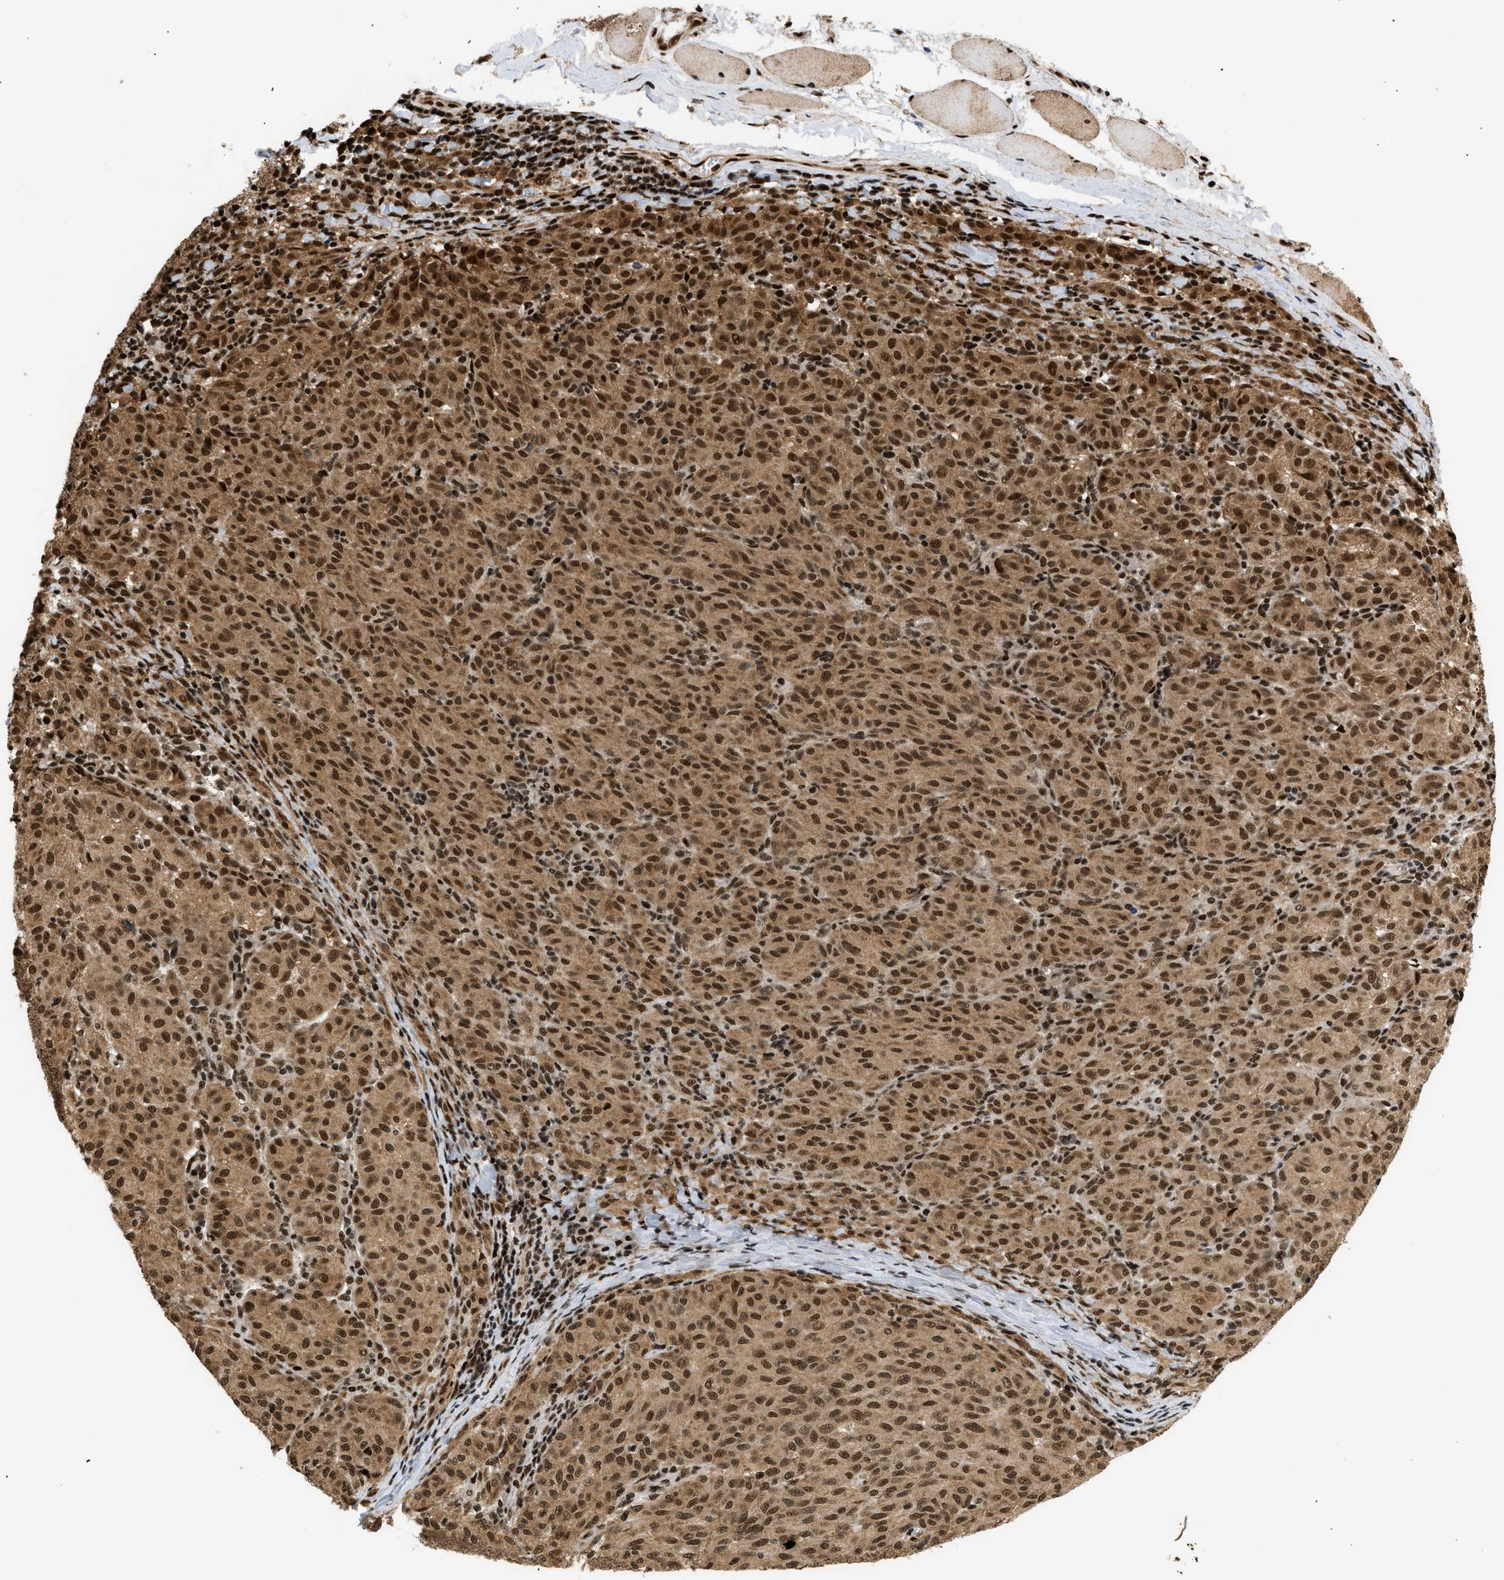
{"staining": {"intensity": "strong", "quantity": ">75%", "location": "cytoplasmic/membranous,nuclear"}, "tissue": "melanoma", "cell_type": "Tumor cells", "image_type": "cancer", "snomed": [{"axis": "morphology", "description": "Malignant melanoma, NOS"}, {"axis": "topography", "description": "Skin"}], "caption": "Immunohistochemical staining of melanoma demonstrates strong cytoplasmic/membranous and nuclear protein staining in about >75% of tumor cells. (Stains: DAB in brown, nuclei in blue, Microscopy: brightfield microscopy at high magnification).", "gene": "RBM5", "patient": {"sex": "female", "age": 72}}